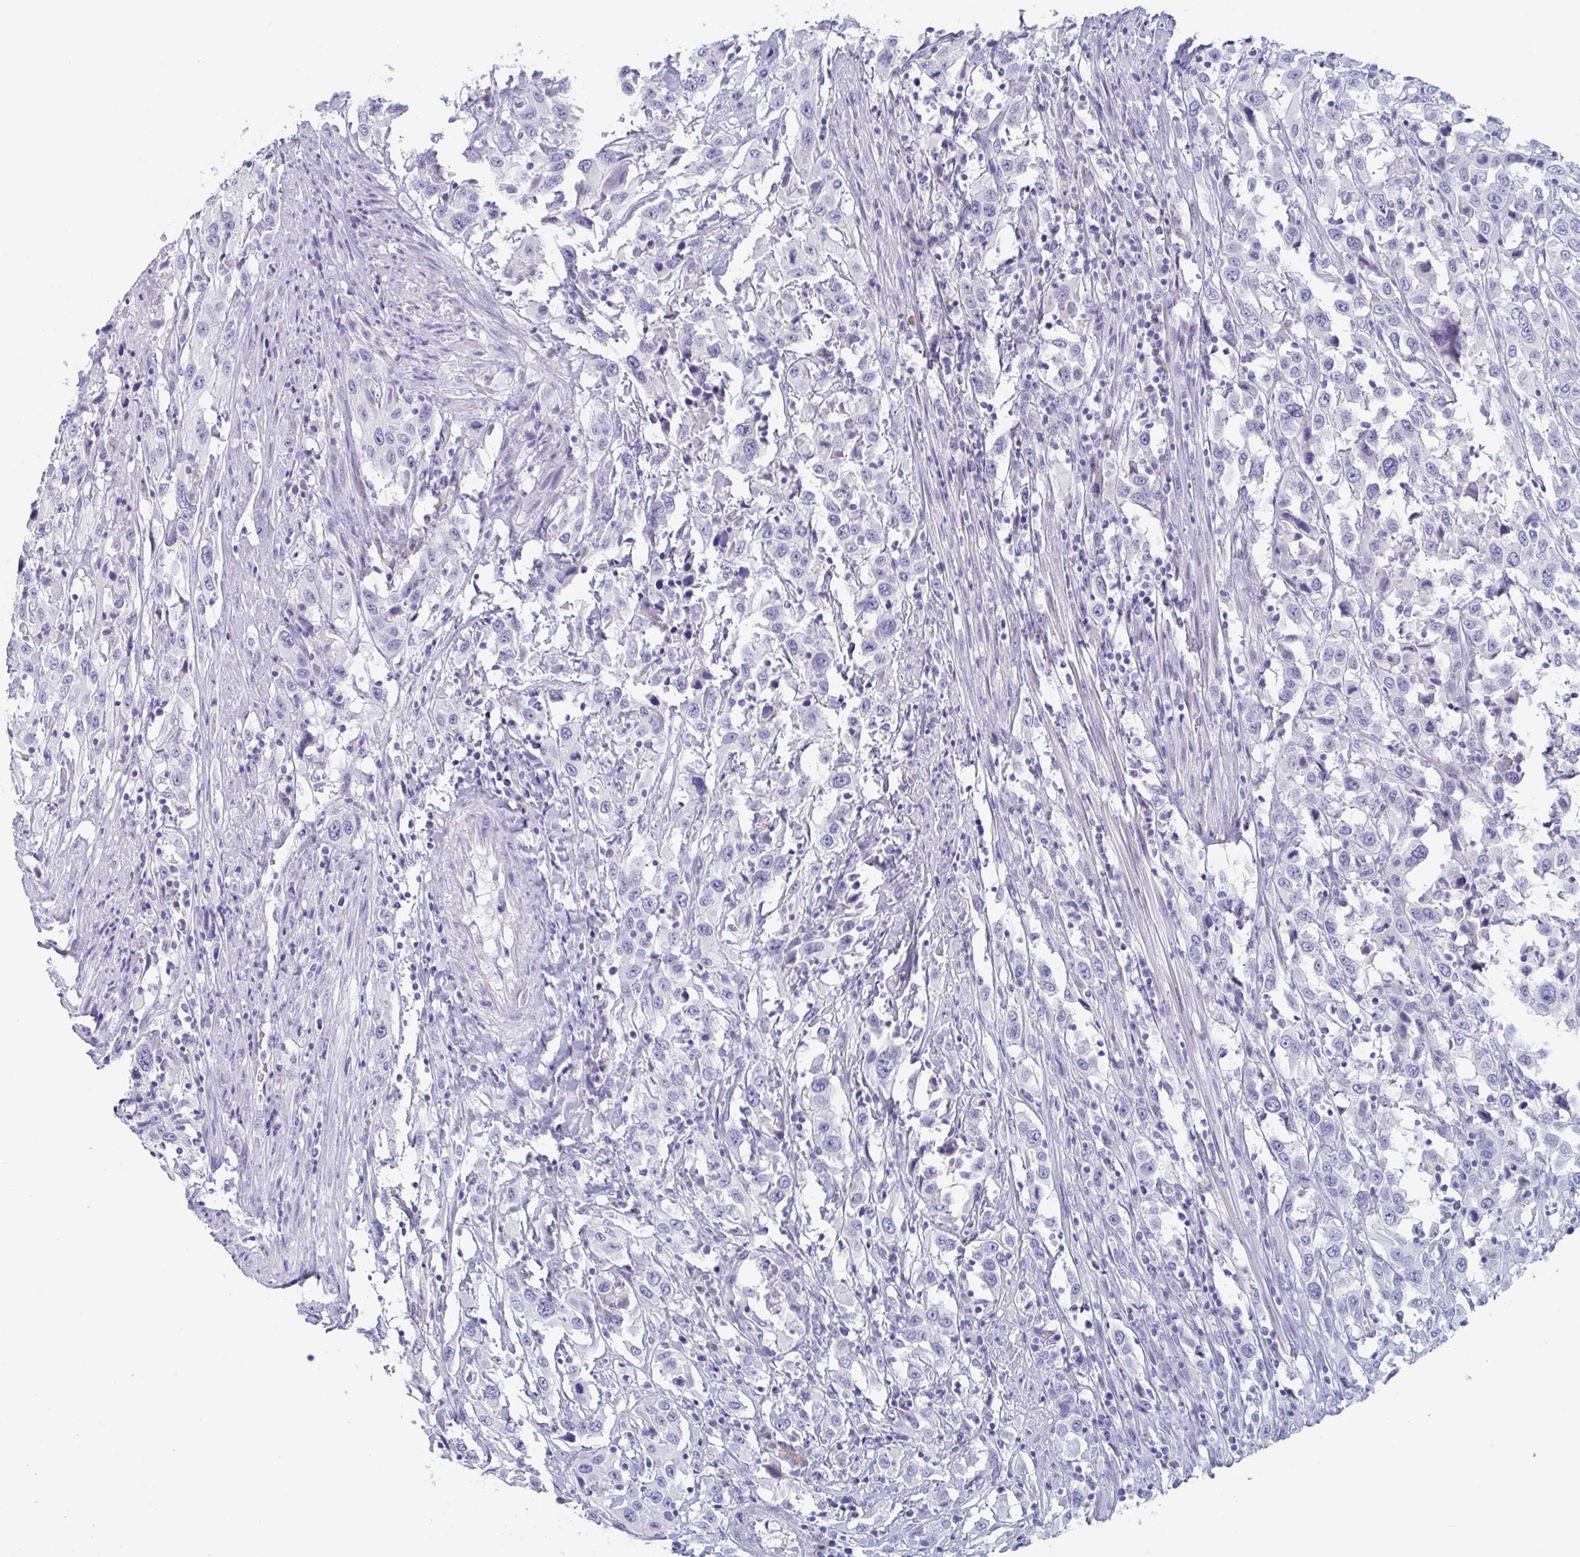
{"staining": {"intensity": "negative", "quantity": "none", "location": "none"}, "tissue": "urothelial cancer", "cell_type": "Tumor cells", "image_type": "cancer", "snomed": [{"axis": "morphology", "description": "Urothelial carcinoma, High grade"}, {"axis": "topography", "description": "Urinary bladder"}], "caption": "This is an immunohistochemistry image of urothelial carcinoma (high-grade). There is no staining in tumor cells.", "gene": "DPEP3", "patient": {"sex": "male", "age": 61}}